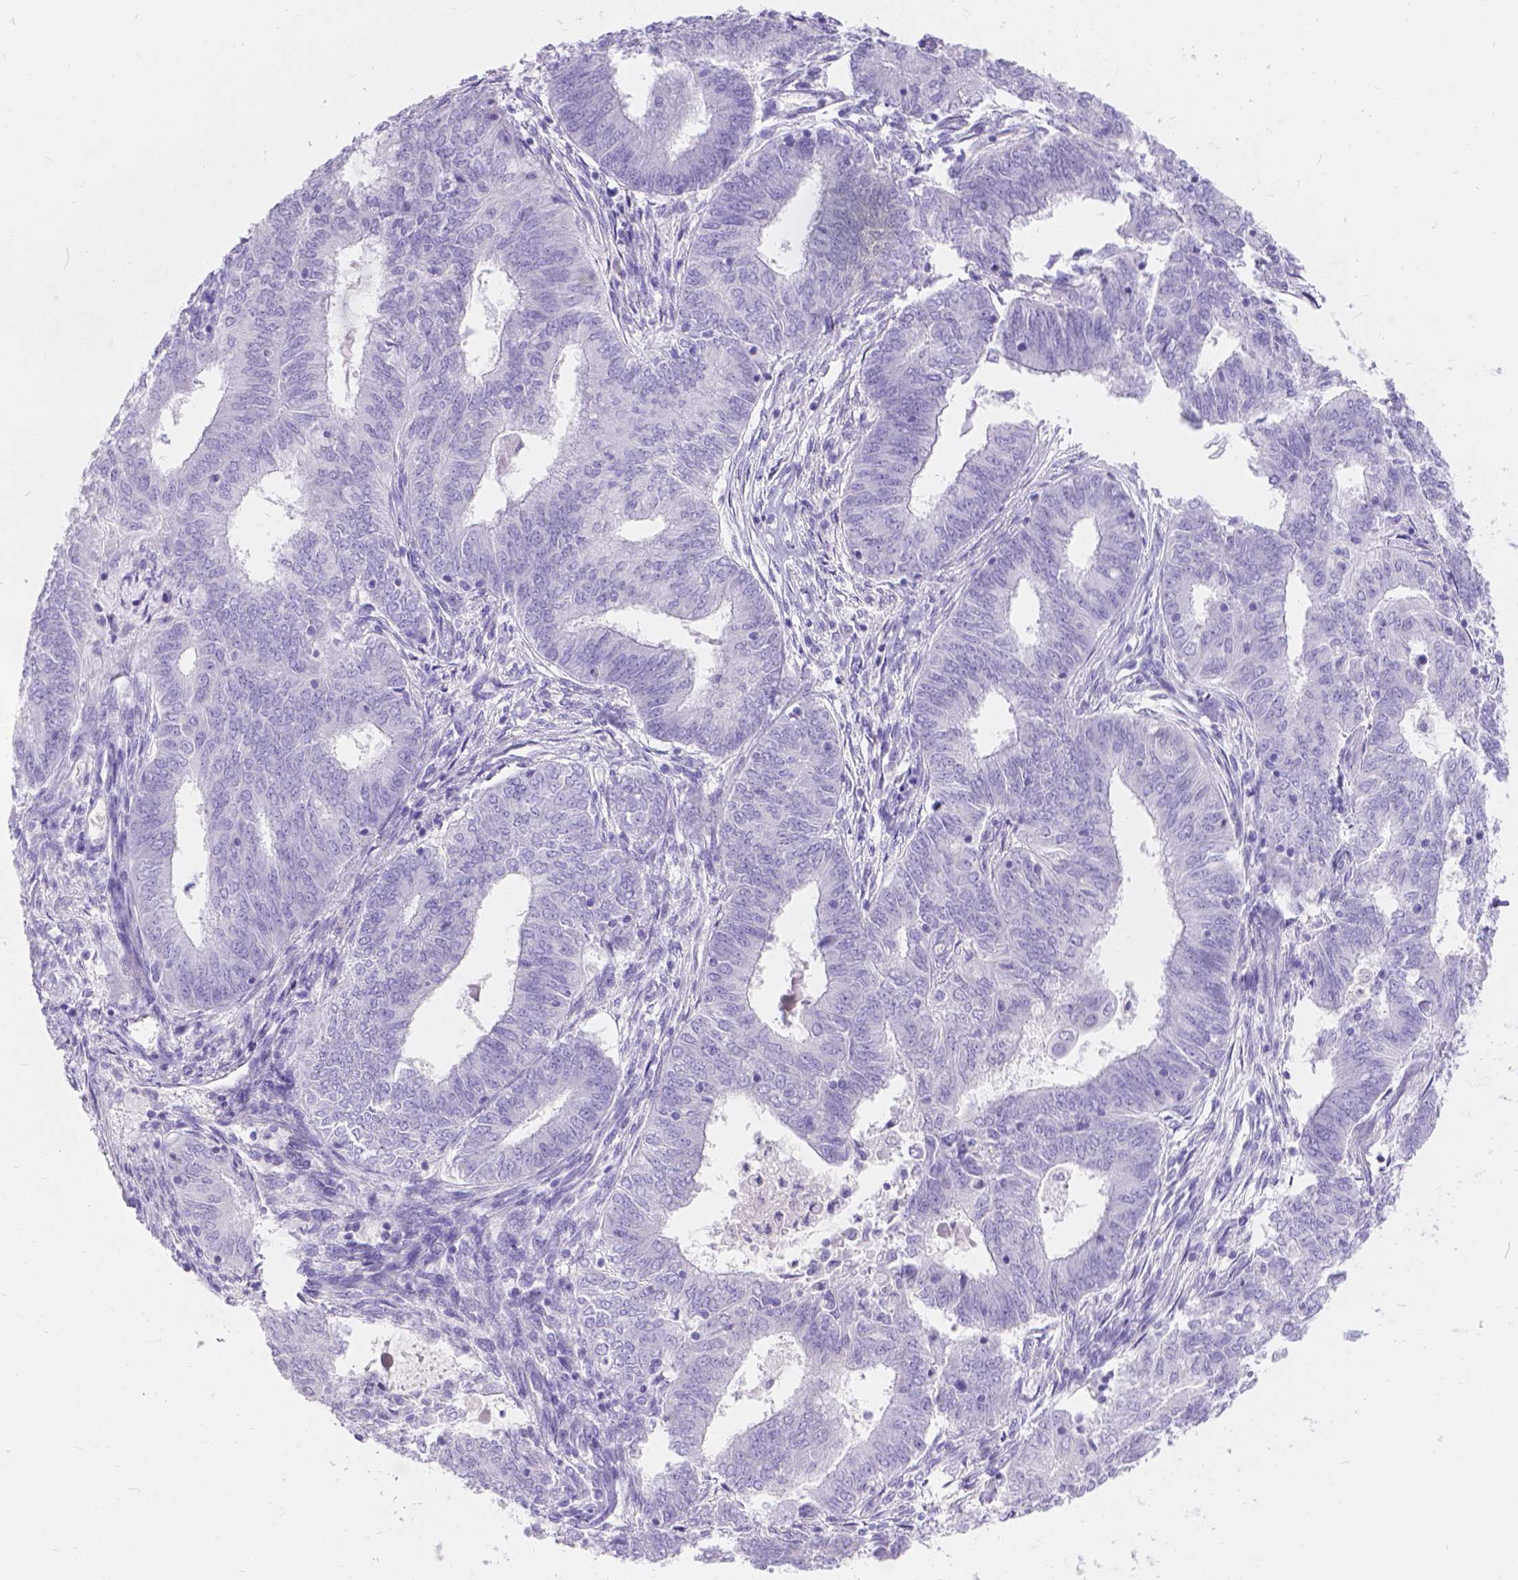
{"staining": {"intensity": "negative", "quantity": "none", "location": "none"}, "tissue": "endometrial cancer", "cell_type": "Tumor cells", "image_type": "cancer", "snomed": [{"axis": "morphology", "description": "Adenocarcinoma, NOS"}, {"axis": "topography", "description": "Endometrium"}], "caption": "The immunohistochemistry image has no significant positivity in tumor cells of endometrial cancer tissue.", "gene": "GNRHR", "patient": {"sex": "female", "age": 62}}